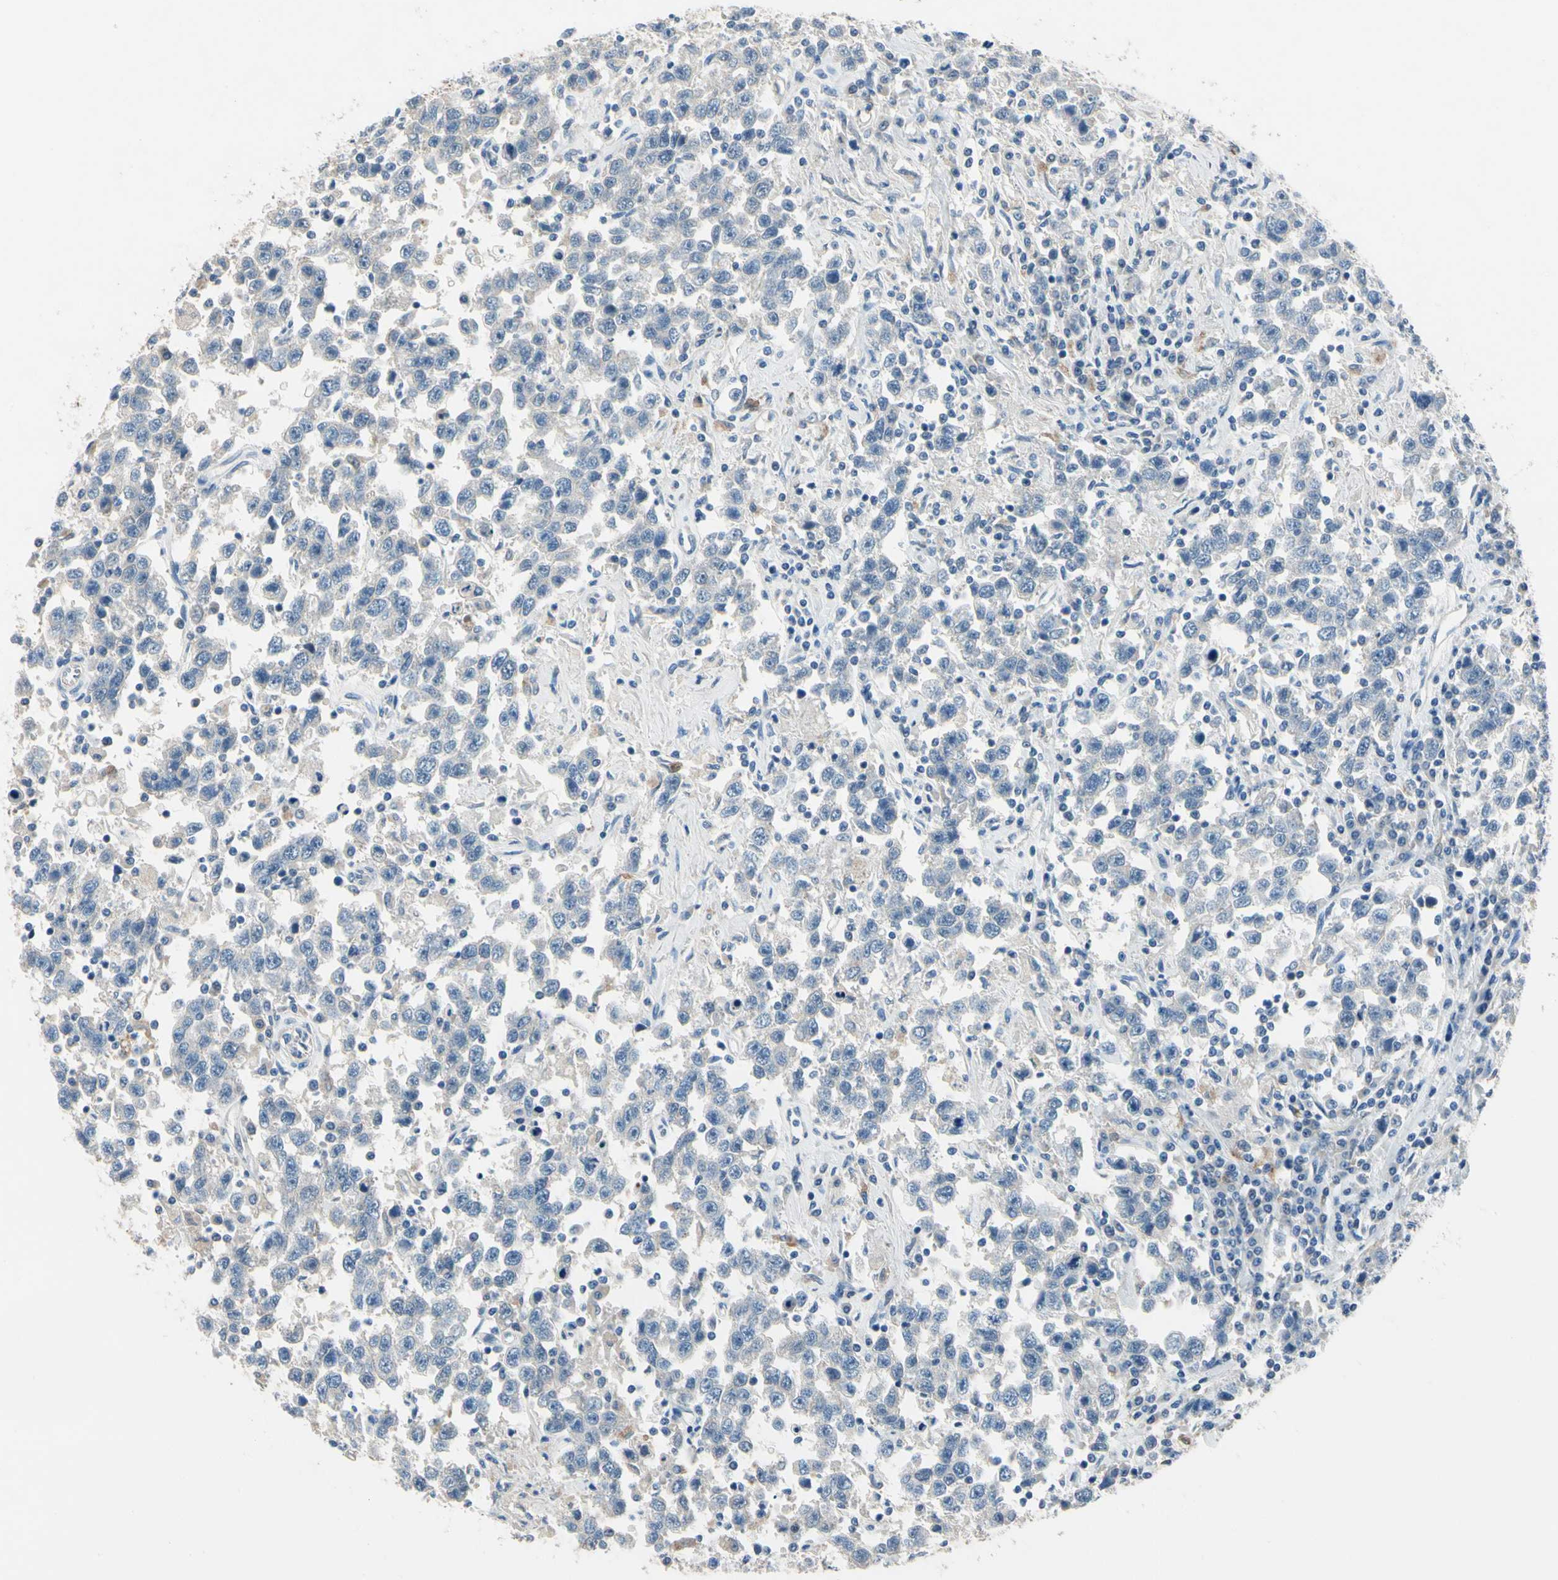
{"staining": {"intensity": "negative", "quantity": "none", "location": "none"}, "tissue": "testis cancer", "cell_type": "Tumor cells", "image_type": "cancer", "snomed": [{"axis": "morphology", "description": "Seminoma, NOS"}, {"axis": "topography", "description": "Testis"}], "caption": "Protein analysis of testis seminoma exhibits no significant staining in tumor cells. Nuclei are stained in blue.", "gene": "CPA3", "patient": {"sex": "male", "age": 41}}